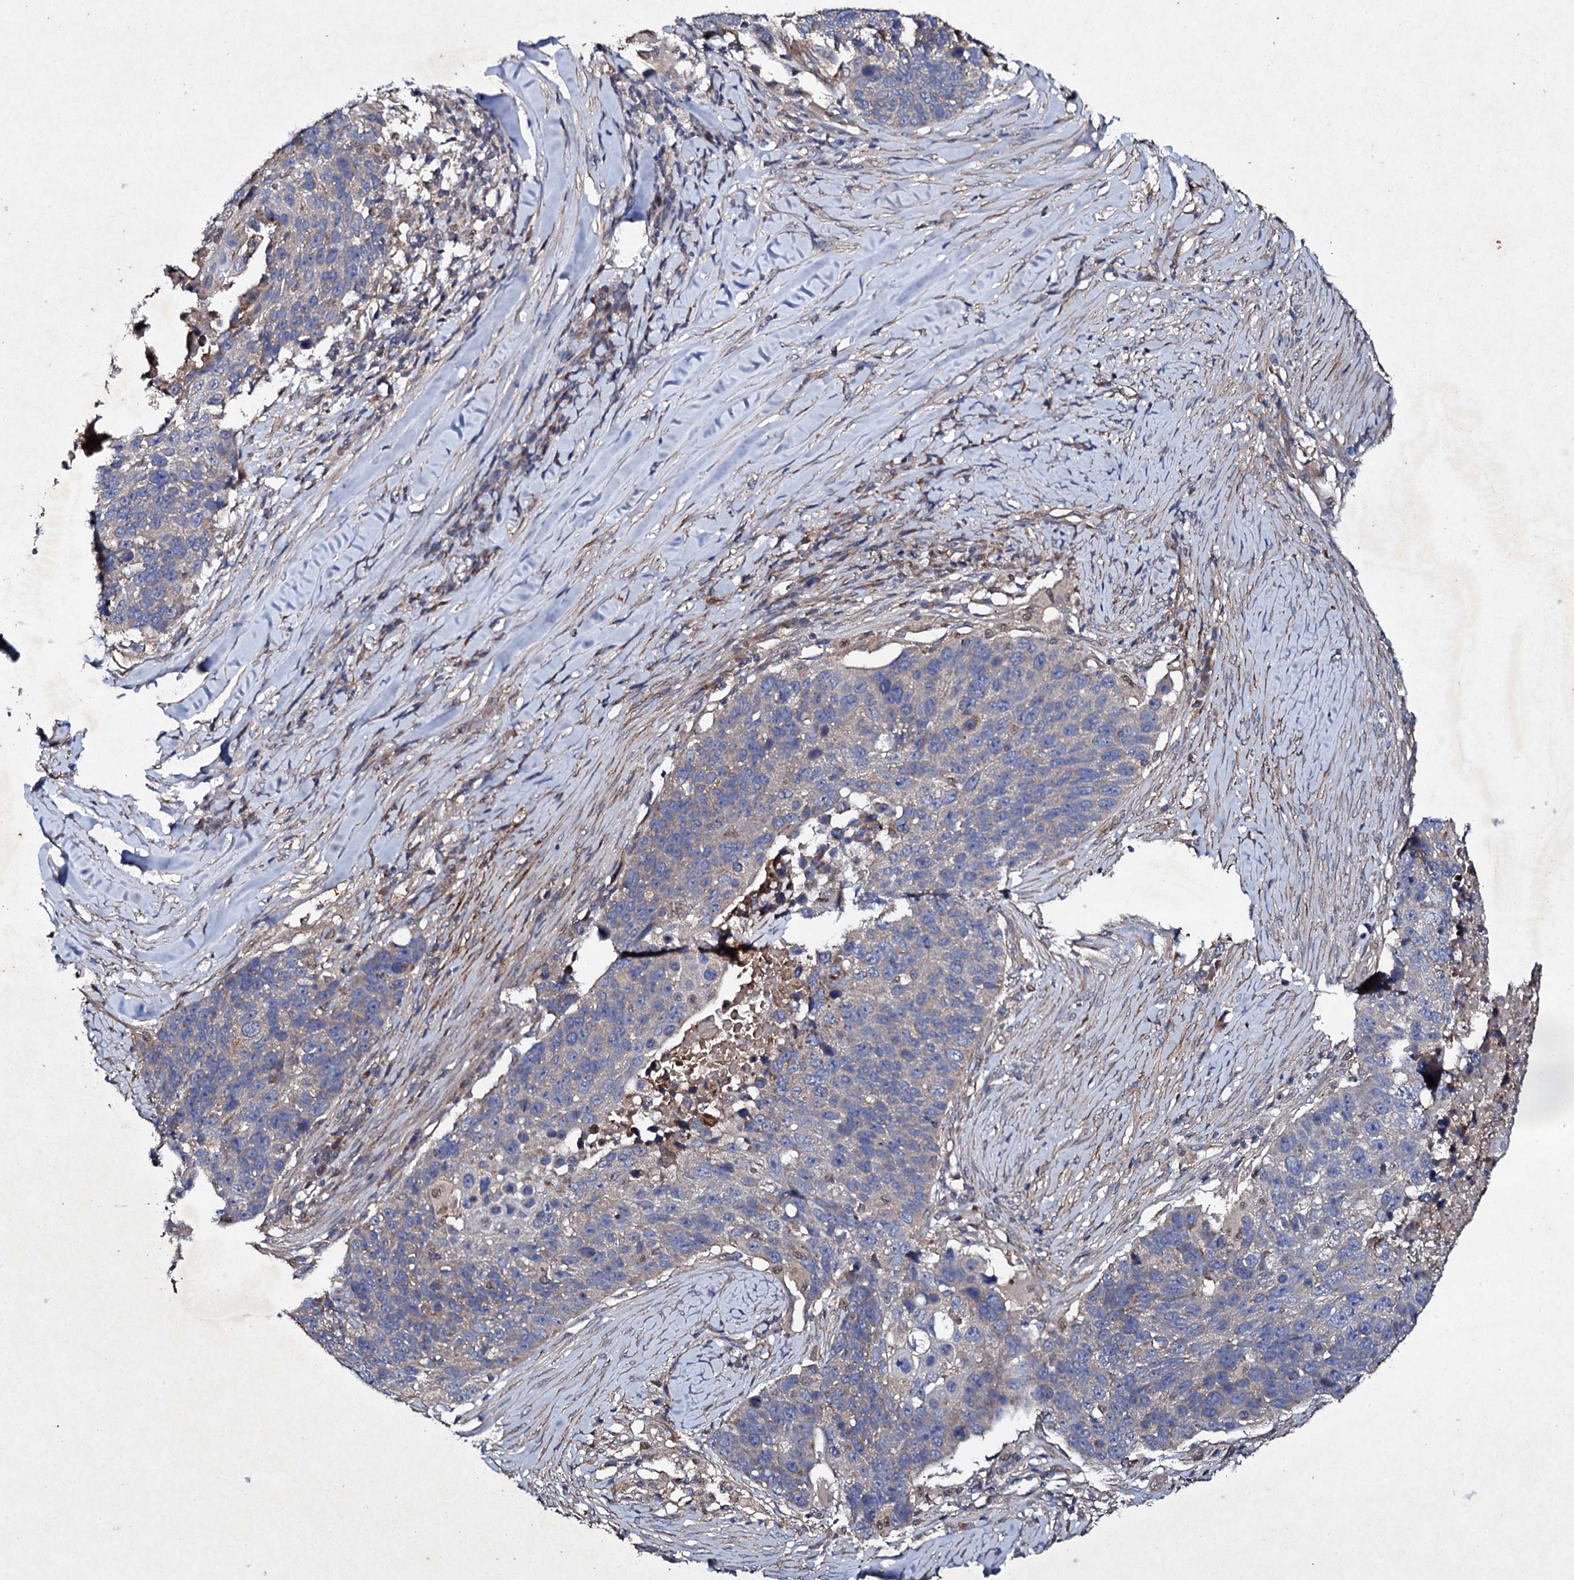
{"staining": {"intensity": "weak", "quantity": "25%-75%", "location": "cytoplasmic/membranous"}, "tissue": "lung cancer", "cell_type": "Tumor cells", "image_type": "cancer", "snomed": [{"axis": "morphology", "description": "Normal tissue, NOS"}, {"axis": "morphology", "description": "Squamous cell carcinoma, NOS"}, {"axis": "topography", "description": "Lymph node"}, {"axis": "topography", "description": "Lung"}], "caption": "There is low levels of weak cytoplasmic/membranous staining in tumor cells of lung cancer (squamous cell carcinoma), as demonstrated by immunohistochemical staining (brown color).", "gene": "MOCOS", "patient": {"sex": "male", "age": 66}}